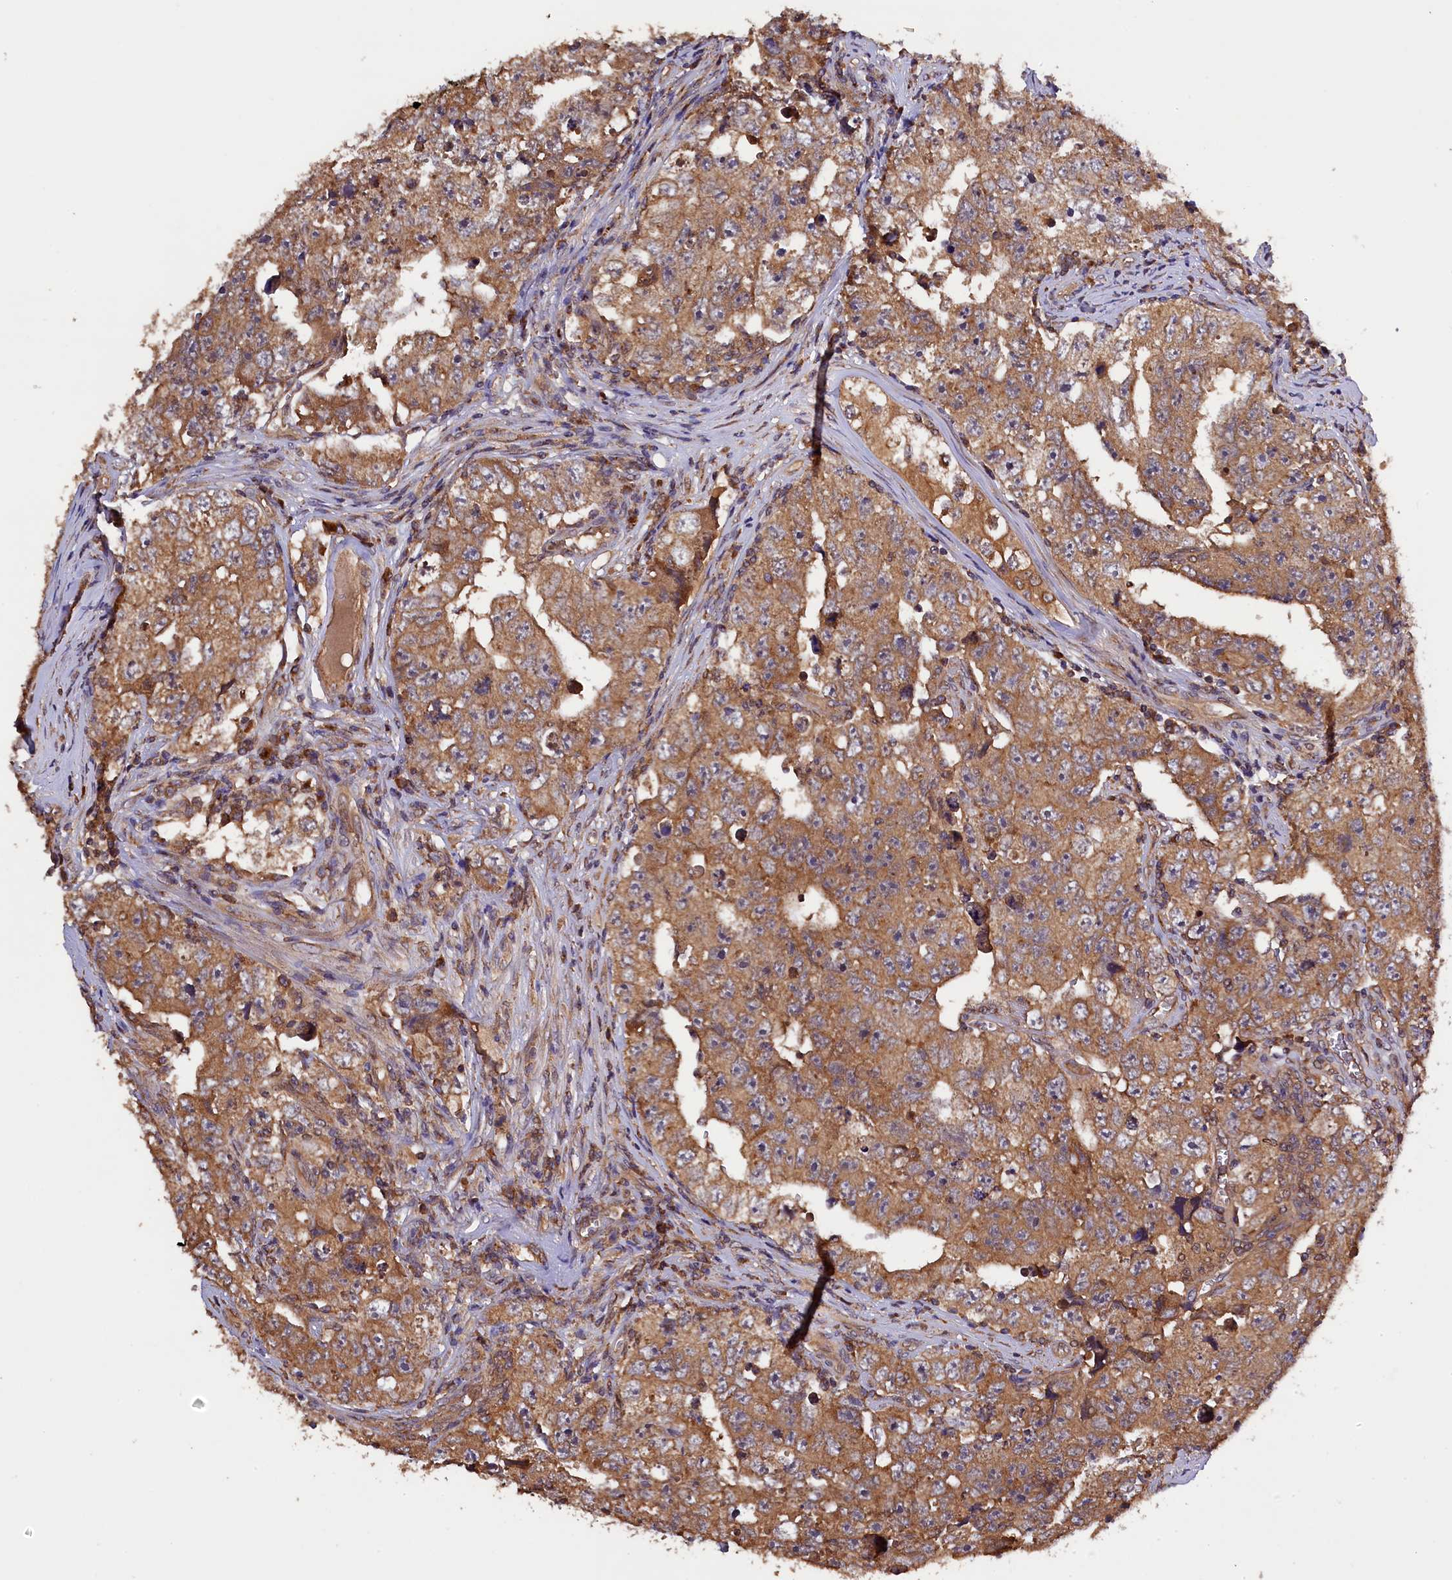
{"staining": {"intensity": "moderate", "quantity": ">75%", "location": "cytoplasmic/membranous"}, "tissue": "testis cancer", "cell_type": "Tumor cells", "image_type": "cancer", "snomed": [{"axis": "morphology", "description": "Carcinoma, Embryonal, NOS"}, {"axis": "topography", "description": "Testis"}], "caption": "Protein staining by immunohistochemistry displays moderate cytoplasmic/membranous expression in about >75% of tumor cells in testis cancer.", "gene": "KLC2", "patient": {"sex": "male", "age": 17}}